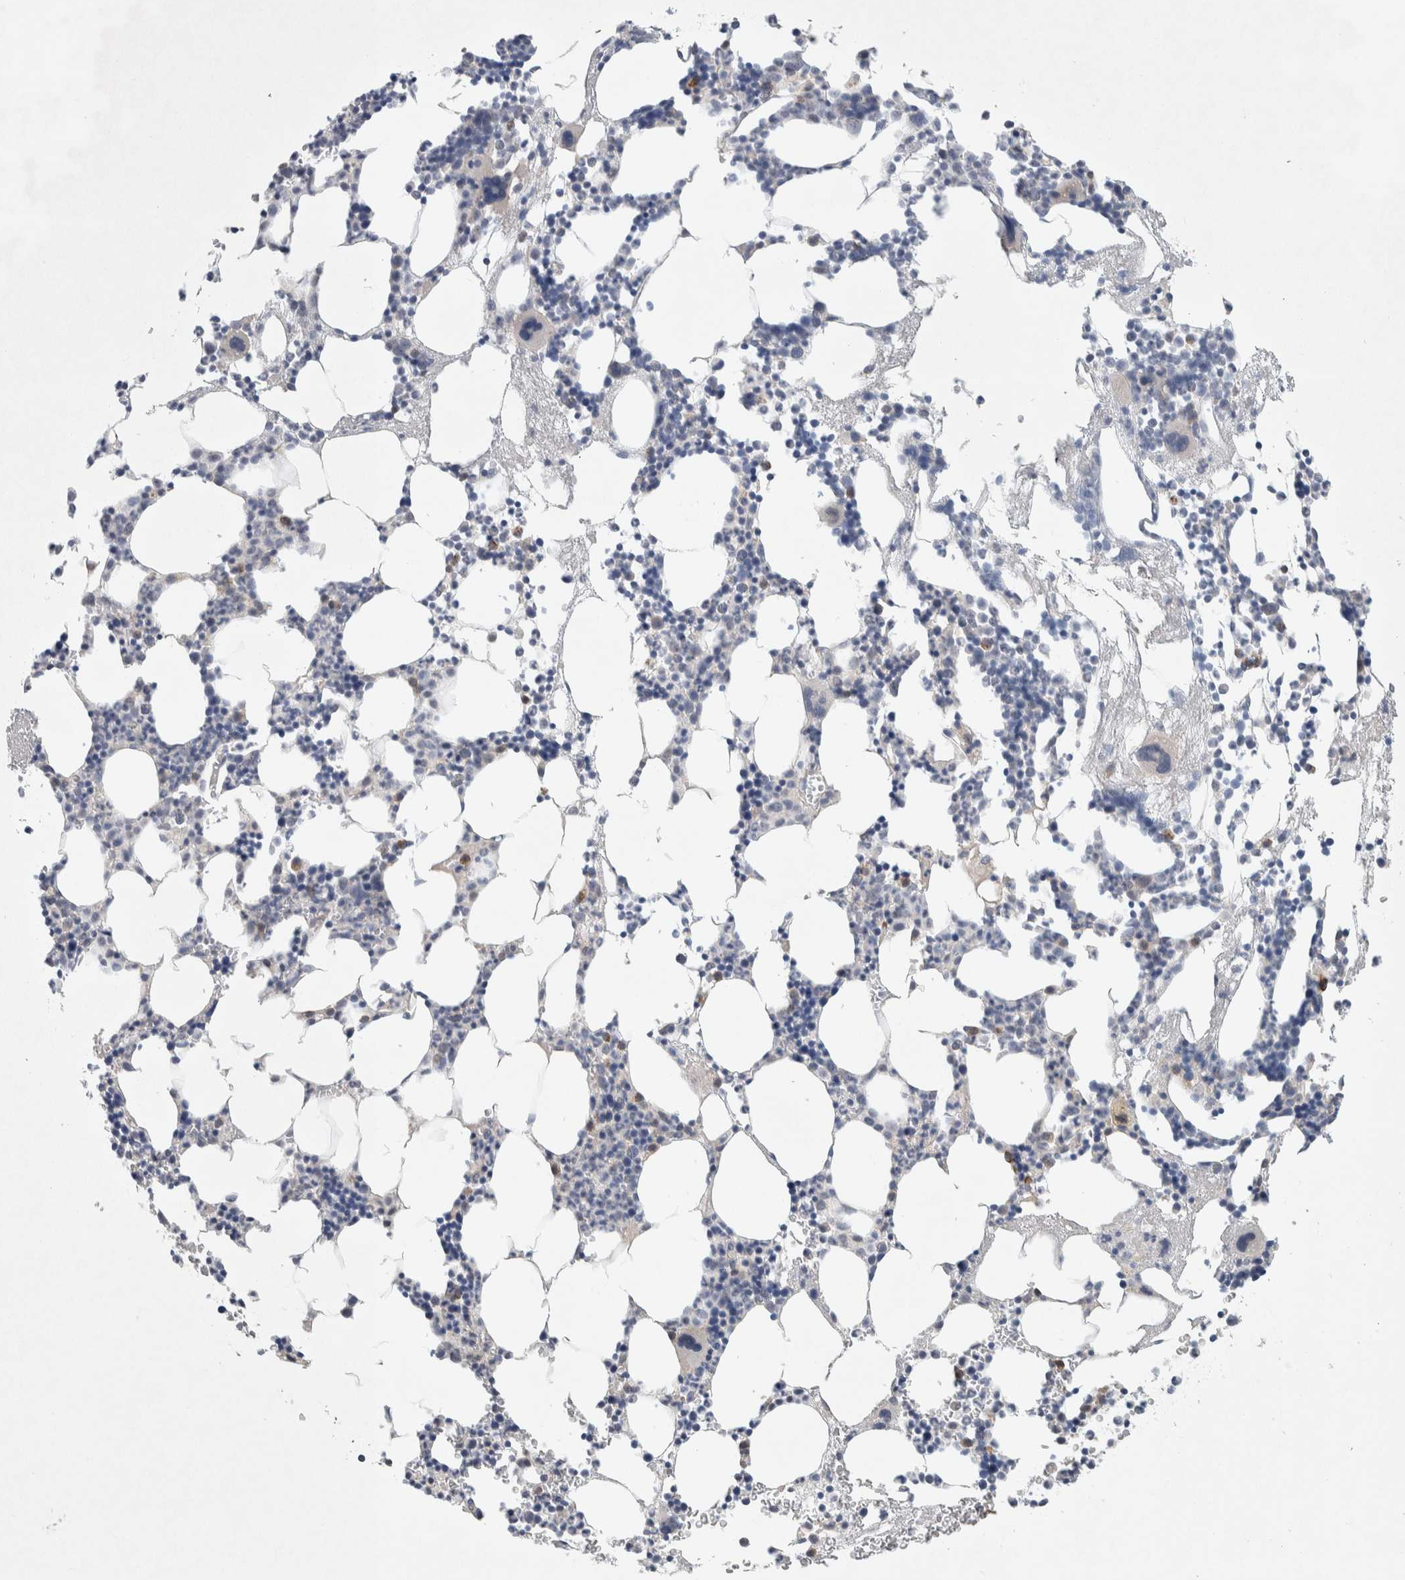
{"staining": {"intensity": "moderate", "quantity": "<25%", "location": "cytoplasmic/membranous"}, "tissue": "bone marrow", "cell_type": "Hematopoietic cells", "image_type": "normal", "snomed": [{"axis": "morphology", "description": "Normal tissue, NOS"}, {"axis": "morphology", "description": "Inflammation, NOS"}, {"axis": "topography", "description": "Bone marrow"}], "caption": "Bone marrow stained with immunohistochemistry shows moderate cytoplasmic/membranous expression in about <25% of hematopoietic cells. Using DAB (brown) and hematoxylin (blue) stains, captured at high magnification using brightfield microscopy.", "gene": "DEPTOR", "patient": {"sex": "female", "age": 67}}